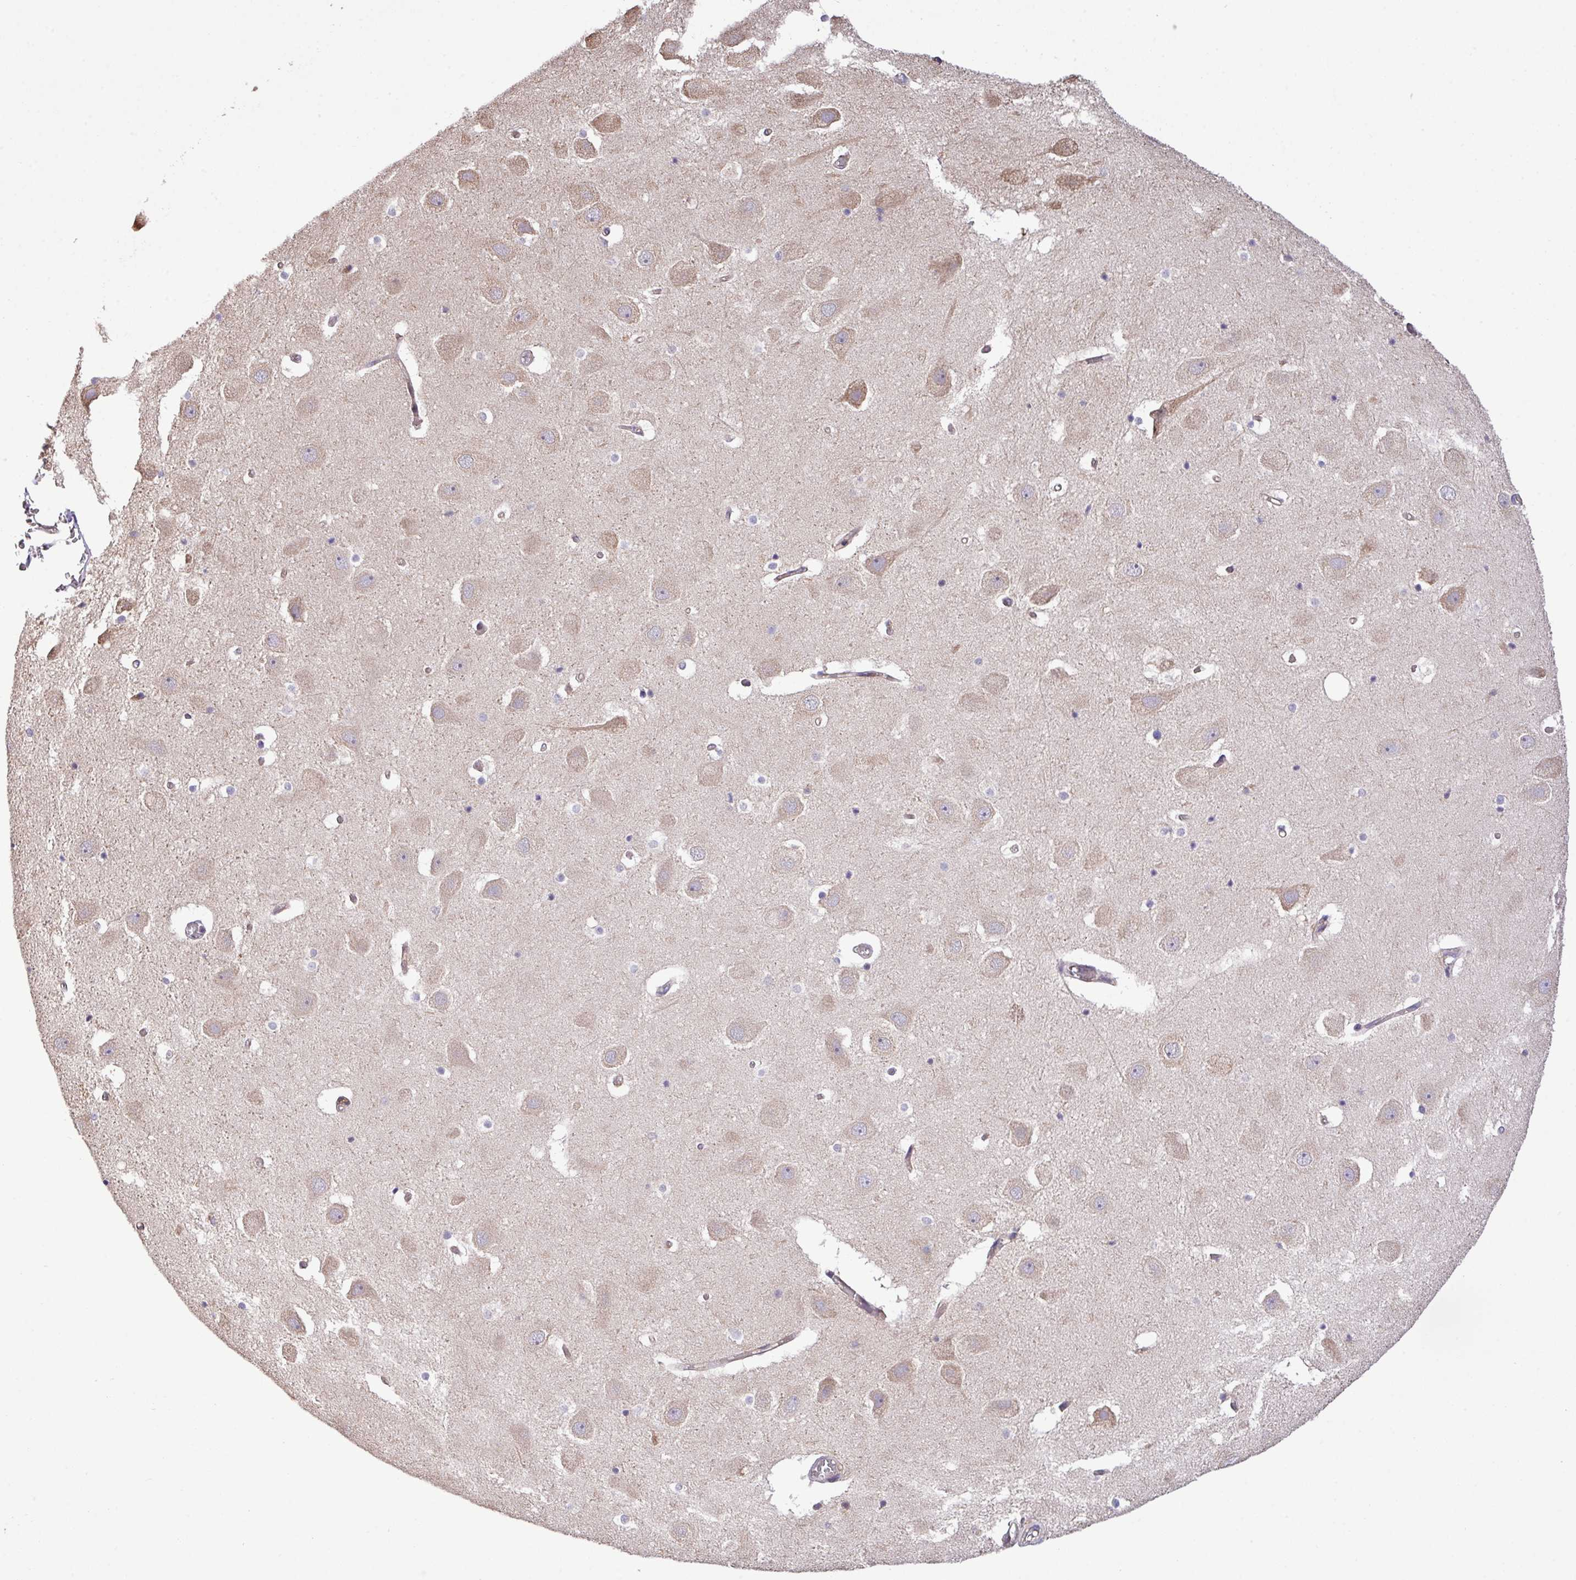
{"staining": {"intensity": "negative", "quantity": "none", "location": "none"}, "tissue": "hippocampus", "cell_type": "Glial cells", "image_type": "normal", "snomed": [{"axis": "morphology", "description": "Normal tissue, NOS"}, {"axis": "topography", "description": "Hippocampus"}], "caption": "There is no significant positivity in glial cells of hippocampus. Nuclei are stained in blue.", "gene": "MEGF6", "patient": {"sex": "female", "age": 52}}